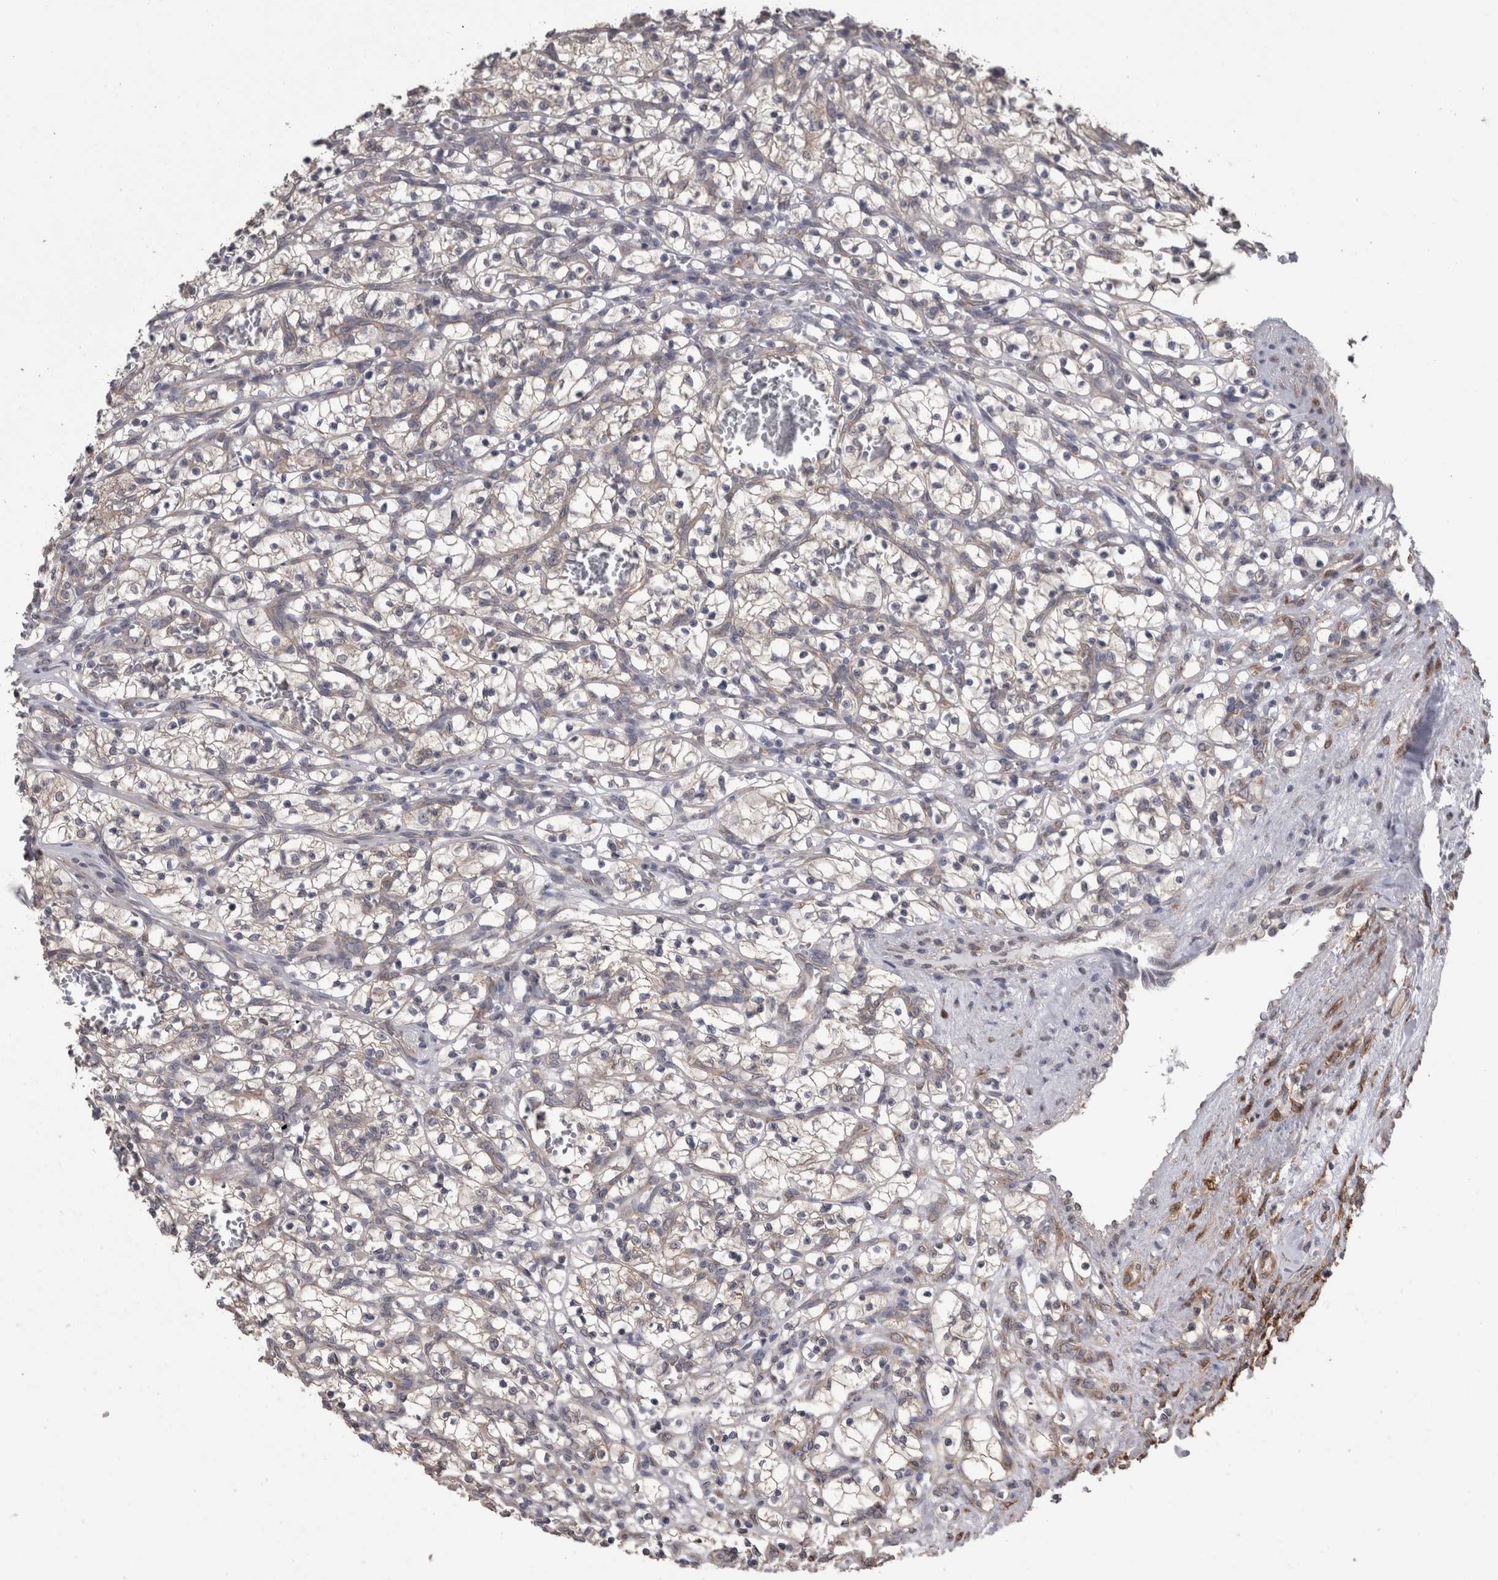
{"staining": {"intensity": "negative", "quantity": "none", "location": "none"}, "tissue": "renal cancer", "cell_type": "Tumor cells", "image_type": "cancer", "snomed": [{"axis": "morphology", "description": "Adenocarcinoma, NOS"}, {"axis": "topography", "description": "Kidney"}], "caption": "An immunohistochemistry (IHC) image of renal adenocarcinoma is shown. There is no staining in tumor cells of renal adenocarcinoma. (Stains: DAB immunohistochemistry with hematoxylin counter stain, Microscopy: brightfield microscopy at high magnification).", "gene": "DDX6", "patient": {"sex": "female", "age": 57}}